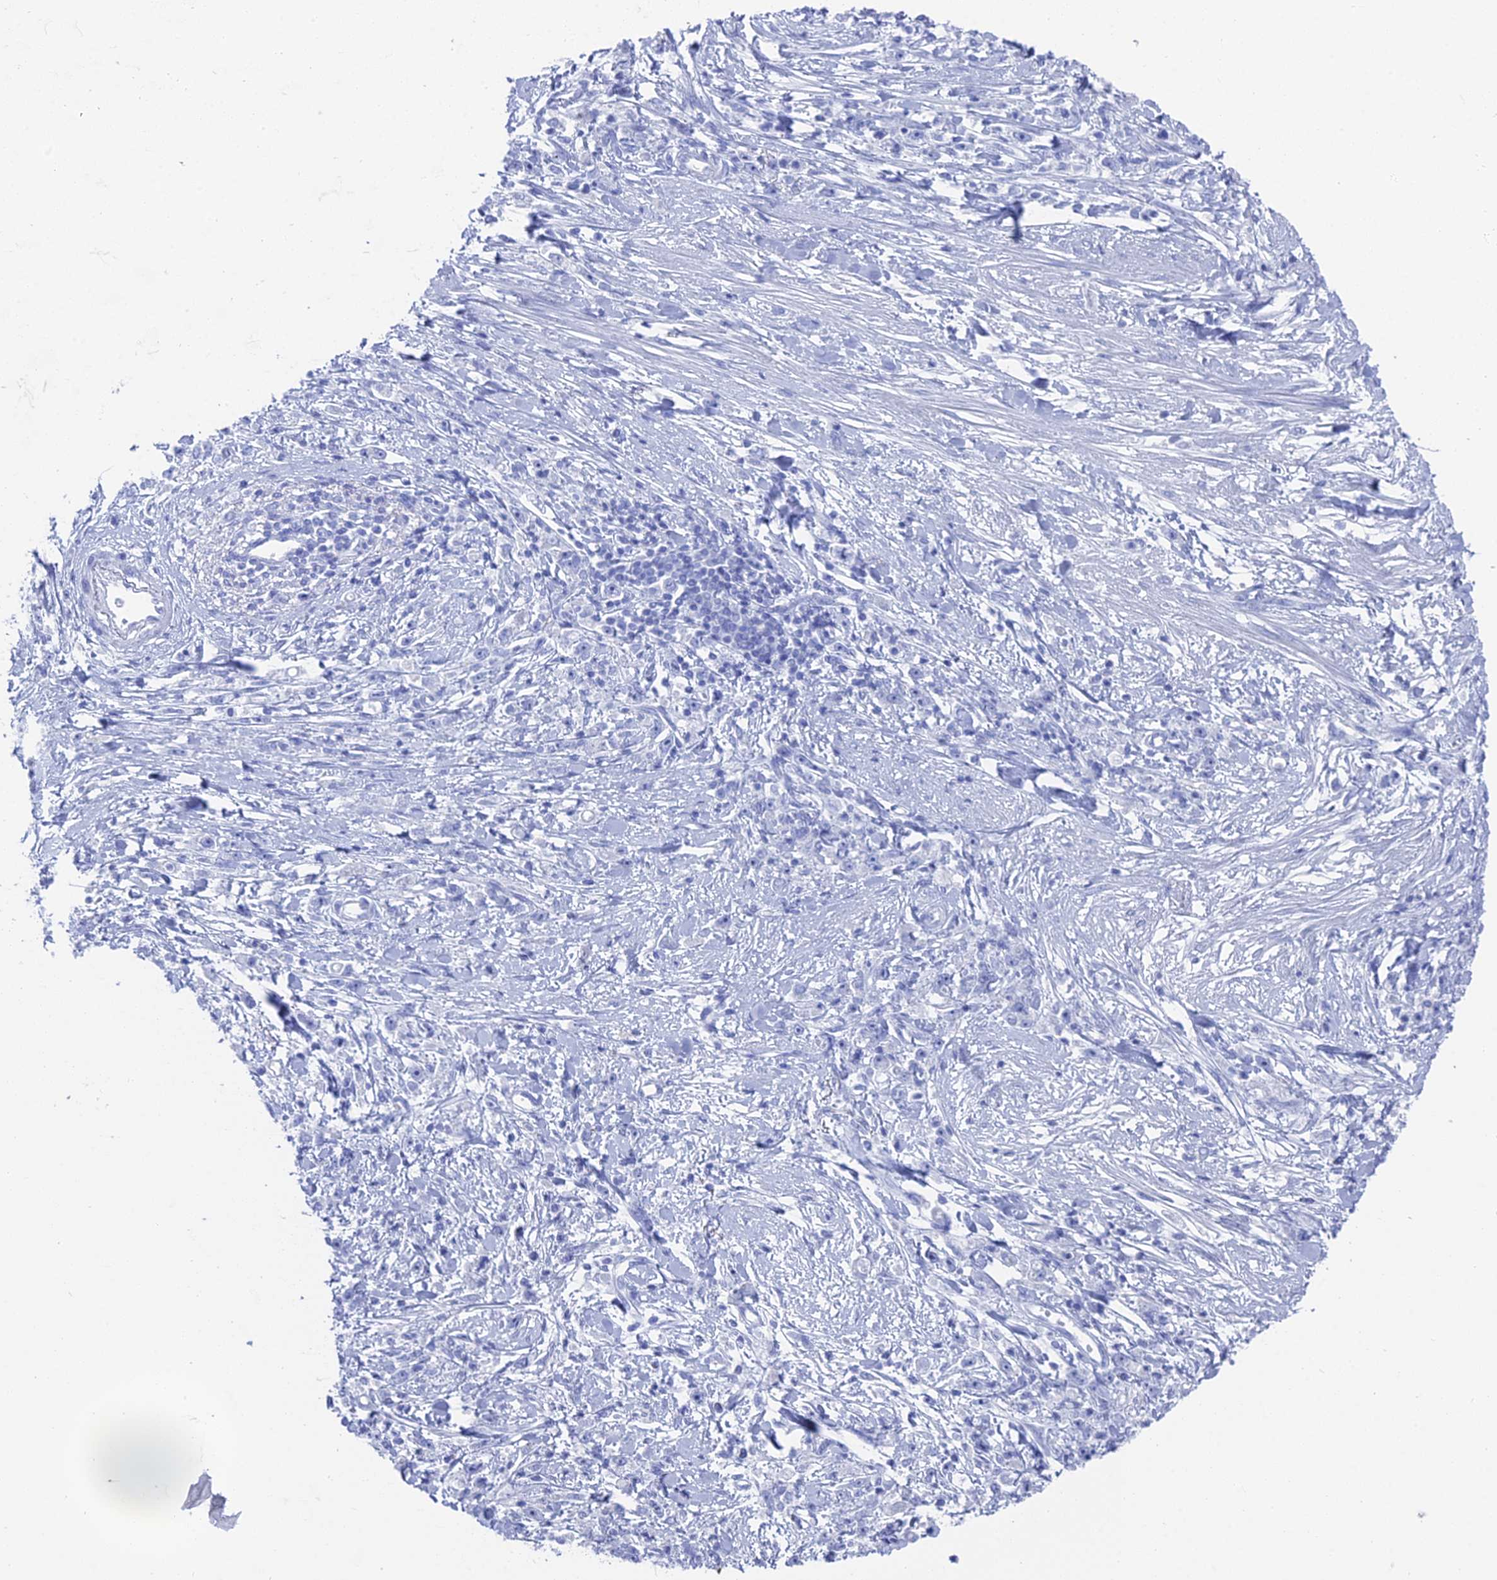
{"staining": {"intensity": "negative", "quantity": "none", "location": "none"}, "tissue": "stomach cancer", "cell_type": "Tumor cells", "image_type": "cancer", "snomed": [{"axis": "morphology", "description": "Adenocarcinoma, NOS"}, {"axis": "topography", "description": "Stomach"}], "caption": "This is an immunohistochemistry (IHC) image of stomach adenocarcinoma. There is no positivity in tumor cells.", "gene": "ENPP3", "patient": {"sex": "female", "age": 59}}